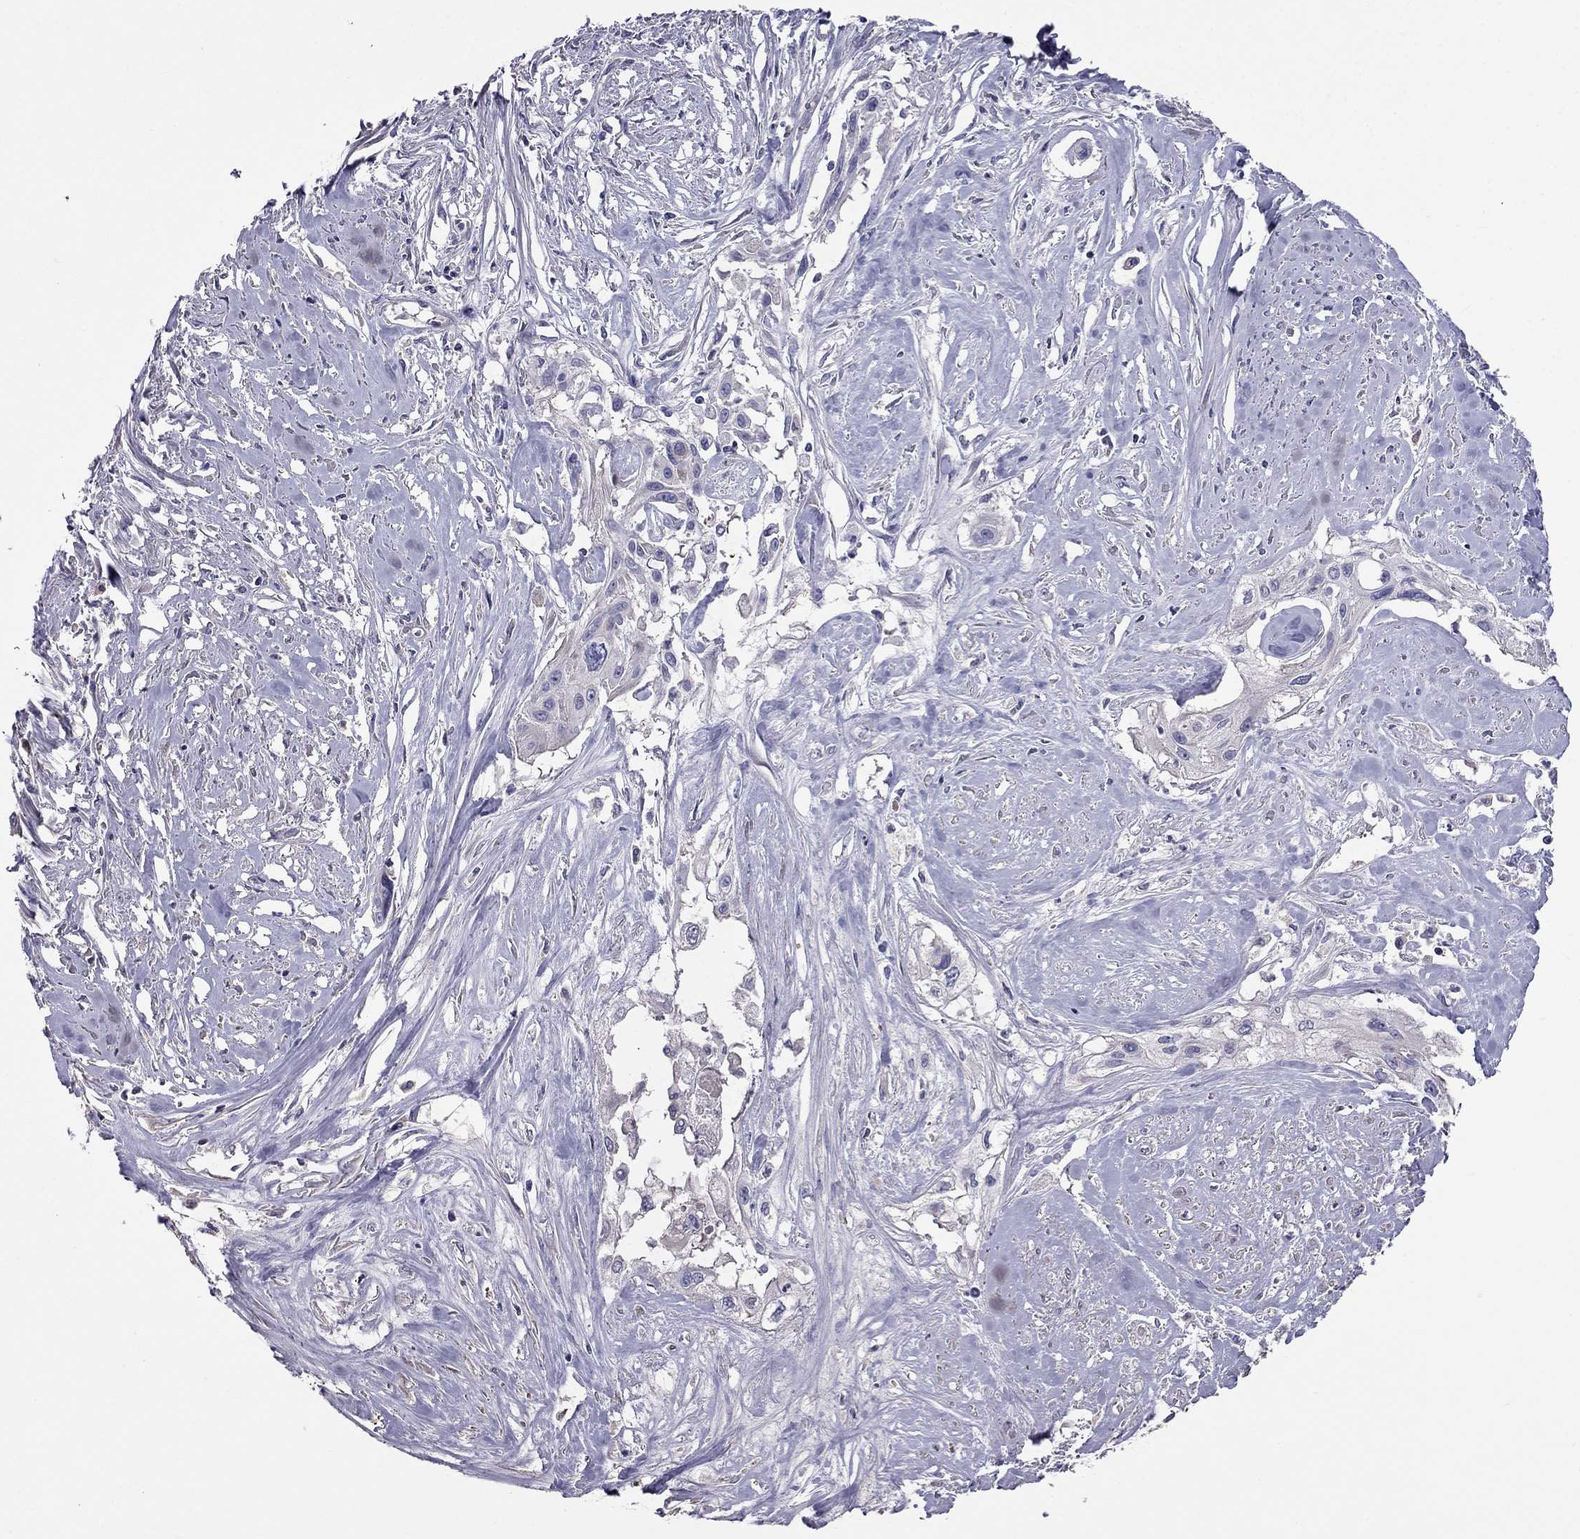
{"staining": {"intensity": "moderate", "quantity": "<25%", "location": "cytoplasmic/membranous"}, "tissue": "cervical cancer", "cell_type": "Tumor cells", "image_type": "cancer", "snomed": [{"axis": "morphology", "description": "Squamous cell carcinoma, NOS"}, {"axis": "topography", "description": "Cervix"}], "caption": "Immunohistochemical staining of cervical cancer shows low levels of moderate cytoplasmic/membranous protein expression in about <25% of tumor cells. The staining is performed using DAB brown chromogen to label protein expression. The nuclei are counter-stained blue using hematoxylin.", "gene": "TBC1D21", "patient": {"sex": "female", "age": 49}}